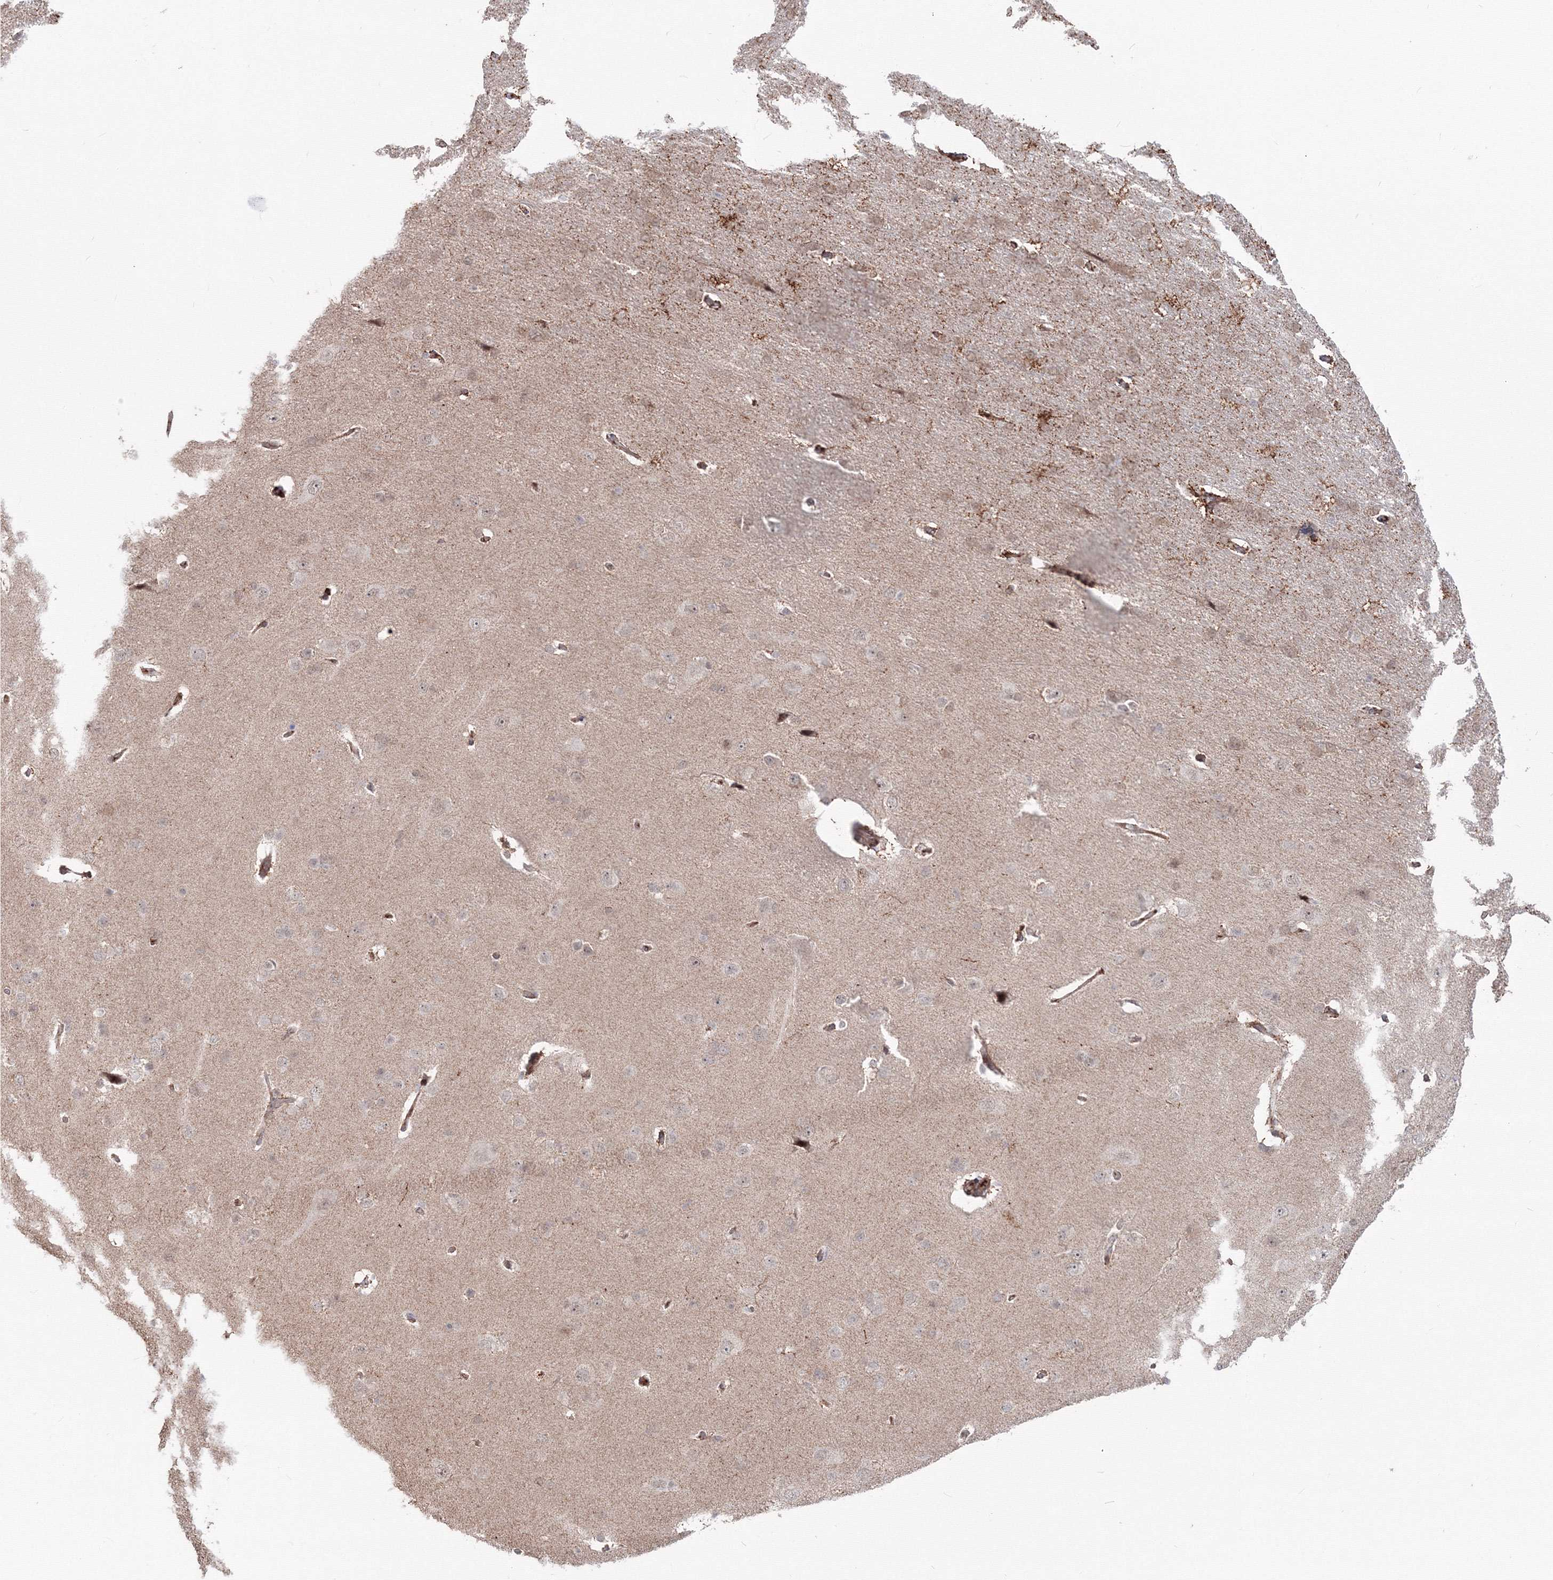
{"staining": {"intensity": "moderate", "quantity": ">75%", "location": "cytoplasmic/membranous"}, "tissue": "cerebral cortex", "cell_type": "Endothelial cells", "image_type": "normal", "snomed": [{"axis": "morphology", "description": "Normal tissue, NOS"}, {"axis": "topography", "description": "Cerebral cortex"}], "caption": "Immunohistochemical staining of unremarkable cerebral cortex reveals >75% levels of moderate cytoplasmic/membranous protein expression in approximately >75% of endothelial cells. Immunohistochemistry (ihc) stains the protein of interest in brown and the nuclei are stained blue.", "gene": "SH3PXD2A", "patient": {"sex": "male", "age": 62}}